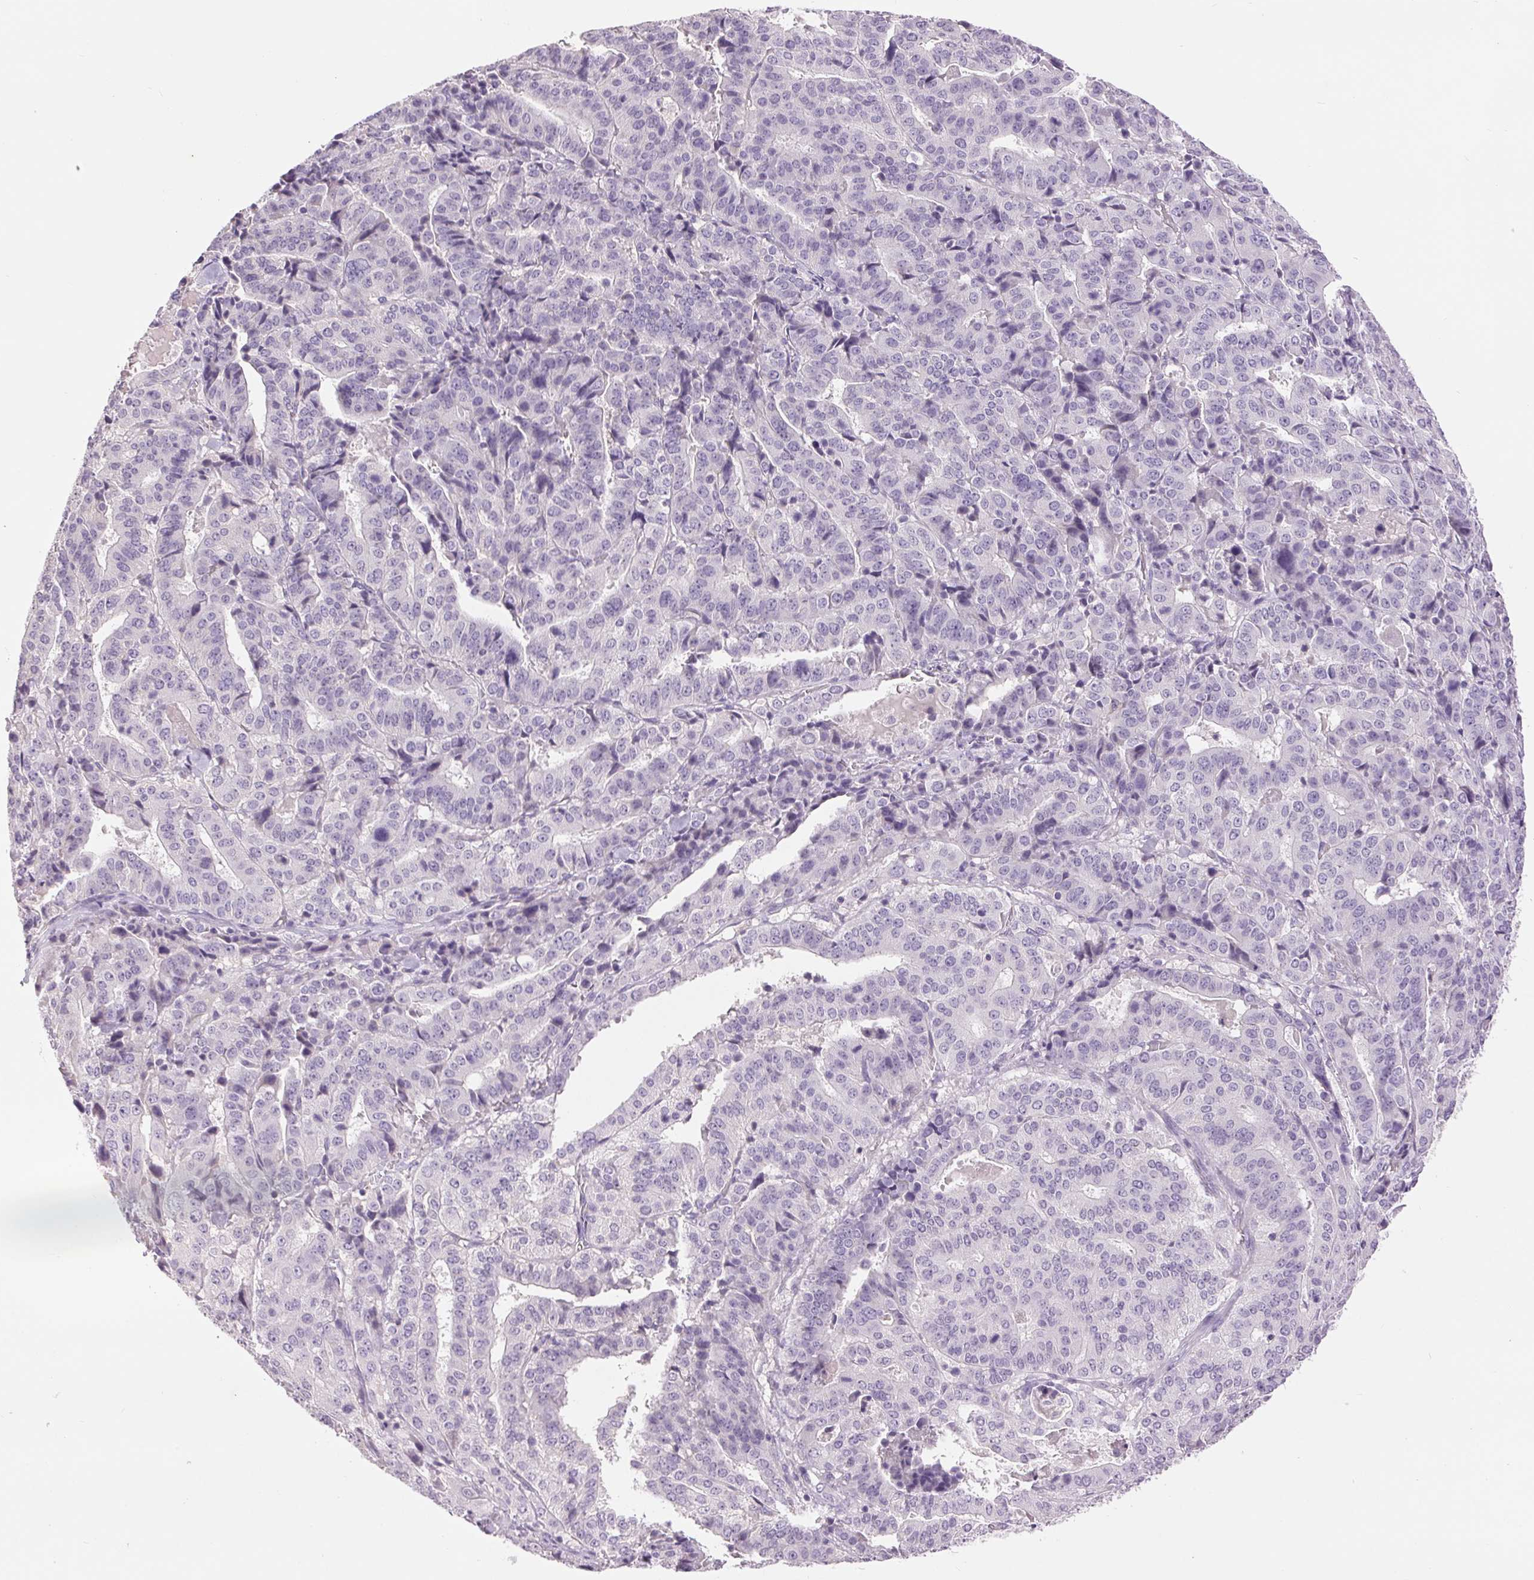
{"staining": {"intensity": "negative", "quantity": "none", "location": "none"}, "tissue": "stomach cancer", "cell_type": "Tumor cells", "image_type": "cancer", "snomed": [{"axis": "morphology", "description": "Adenocarcinoma, NOS"}, {"axis": "topography", "description": "Stomach"}], "caption": "Human stomach adenocarcinoma stained for a protein using immunohistochemistry displays no expression in tumor cells.", "gene": "FXYD4", "patient": {"sex": "male", "age": 48}}